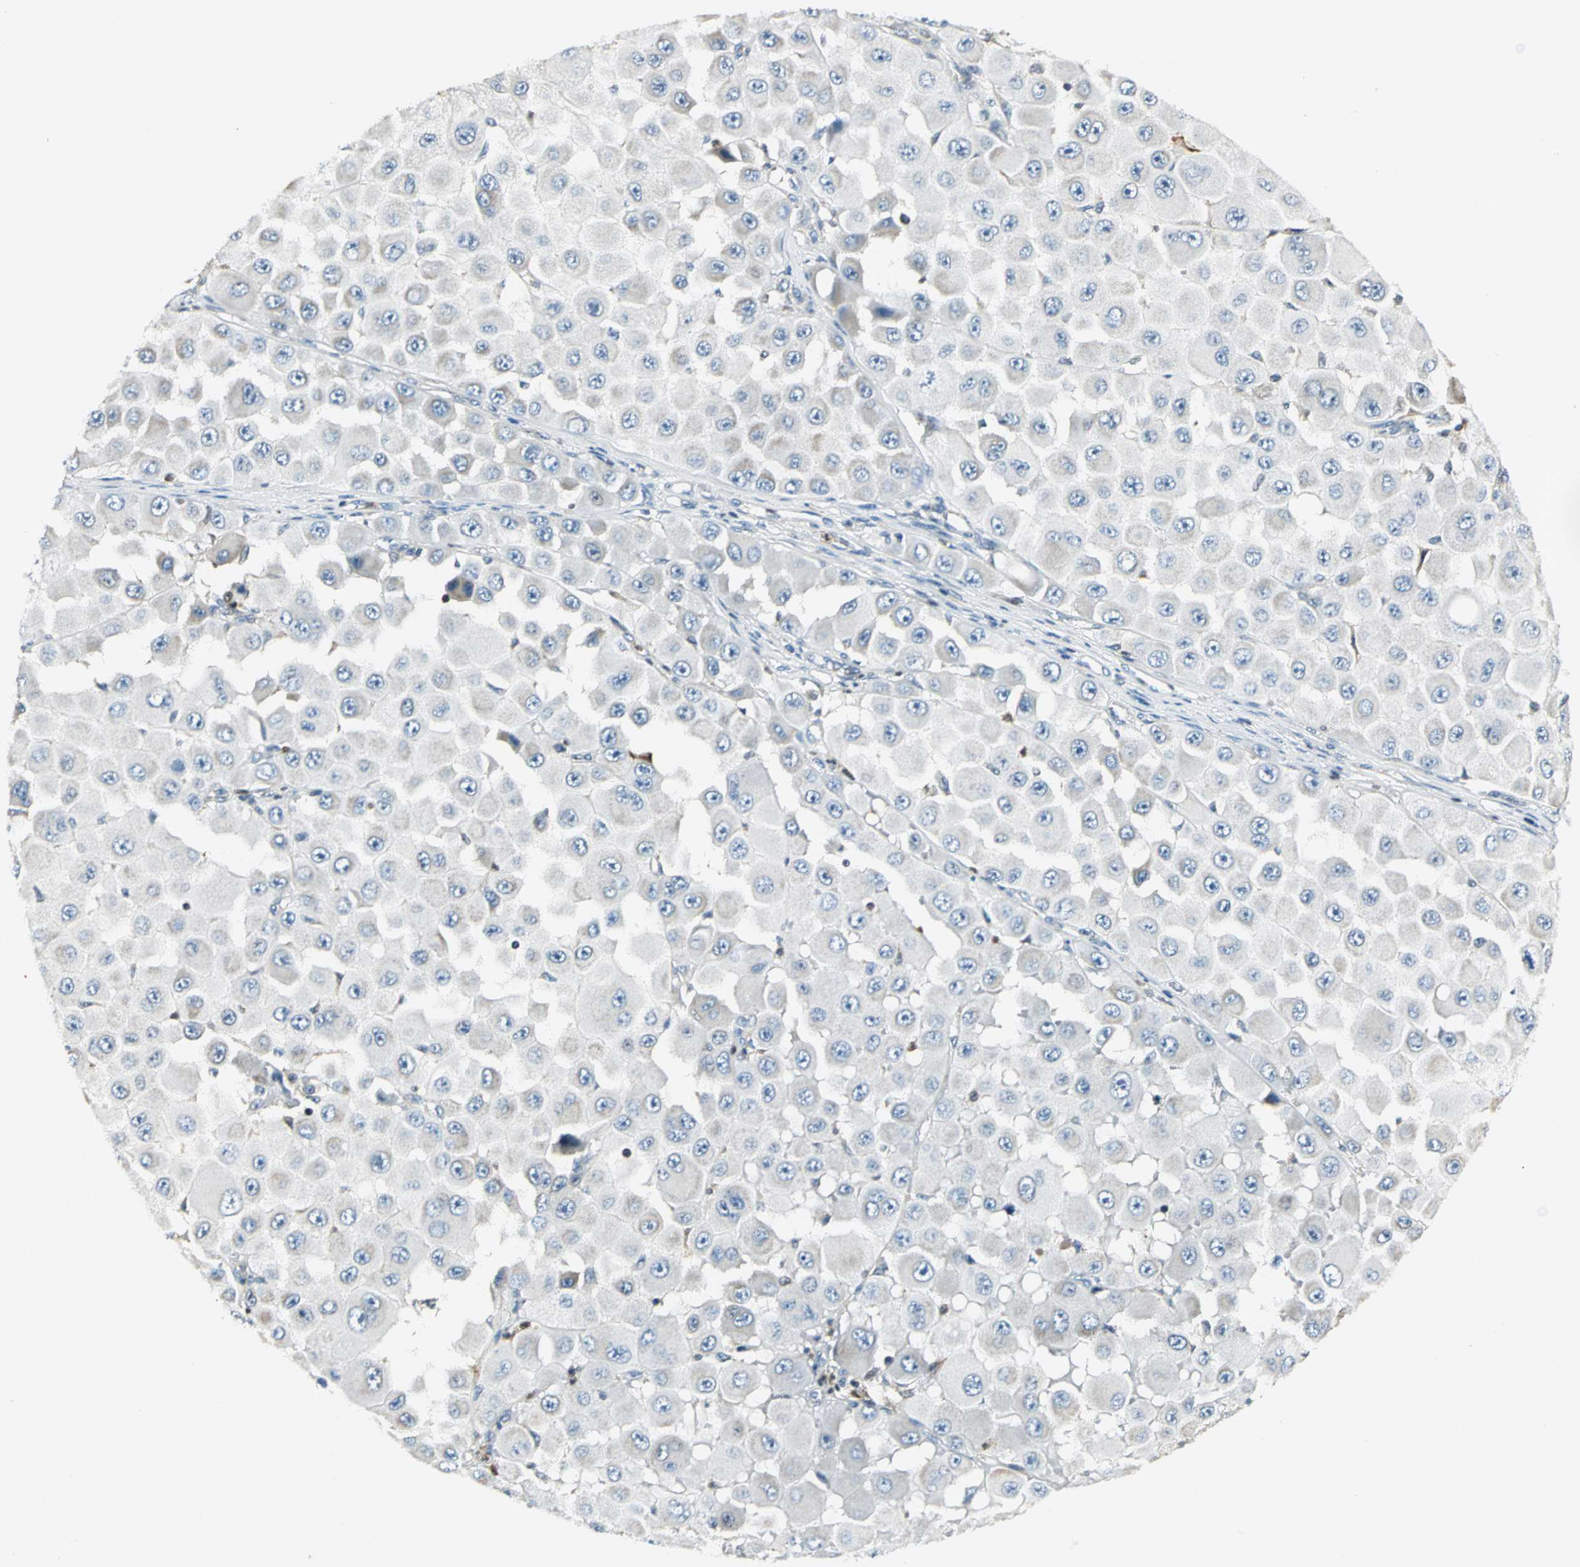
{"staining": {"intensity": "negative", "quantity": "none", "location": "none"}, "tissue": "melanoma", "cell_type": "Tumor cells", "image_type": "cancer", "snomed": [{"axis": "morphology", "description": "Malignant melanoma, NOS"}, {"axis": "topography", "description": "Skin"}], "caption": "Immunohistochemistry histopathology image of neoplastic tissue: melanoma stained with DAB (3,3'-diaminobenzidine) reveals no significant protein staining in tumor cells. (Brightfield microscopy of DAB IHC at high magnification).", "gene": "USP40", "patient": {"sex": "female", "age": 81}}